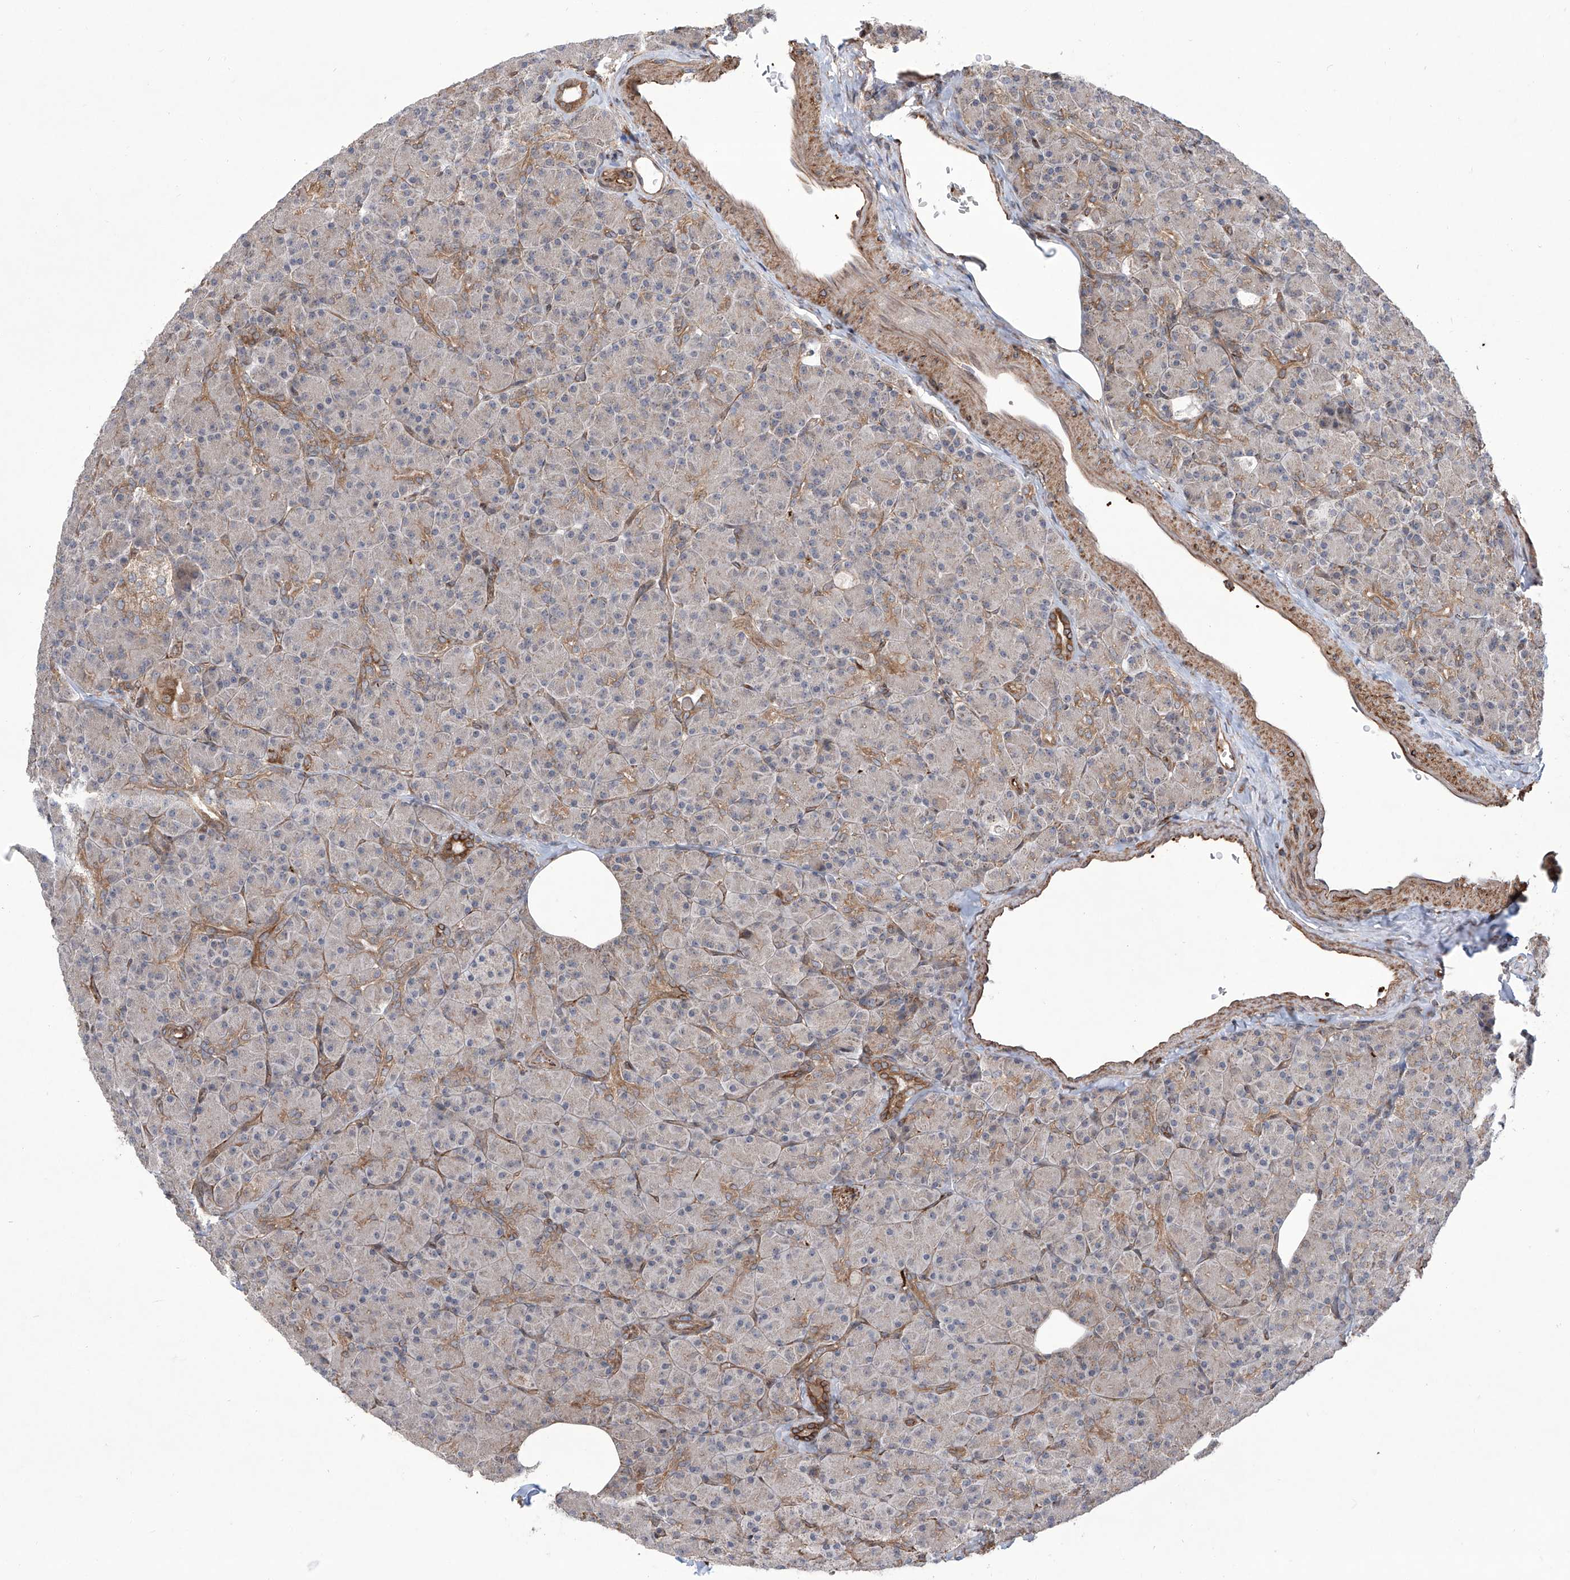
{"staining": {"intensity": "strong", "quantity": "<25%", "location": "cytoplasmic/membranous"}, "tissue": "pancreas", "cell_type": "Exocrine glandular cells", "image_type": "normal", "snomed": [{"axis": "morphology", "description": "Normal tissue, NOS"}, {"axis": "topography", "description": "Pancreas"}], "caption": "Human pancreas stained for a protein (brown) displays strong cytoplasmic/membranous positive positivity in about <25% of exocrine glandular cells.", "gene": "APAF1", "patient": {"sex": "female", "age": 43}}